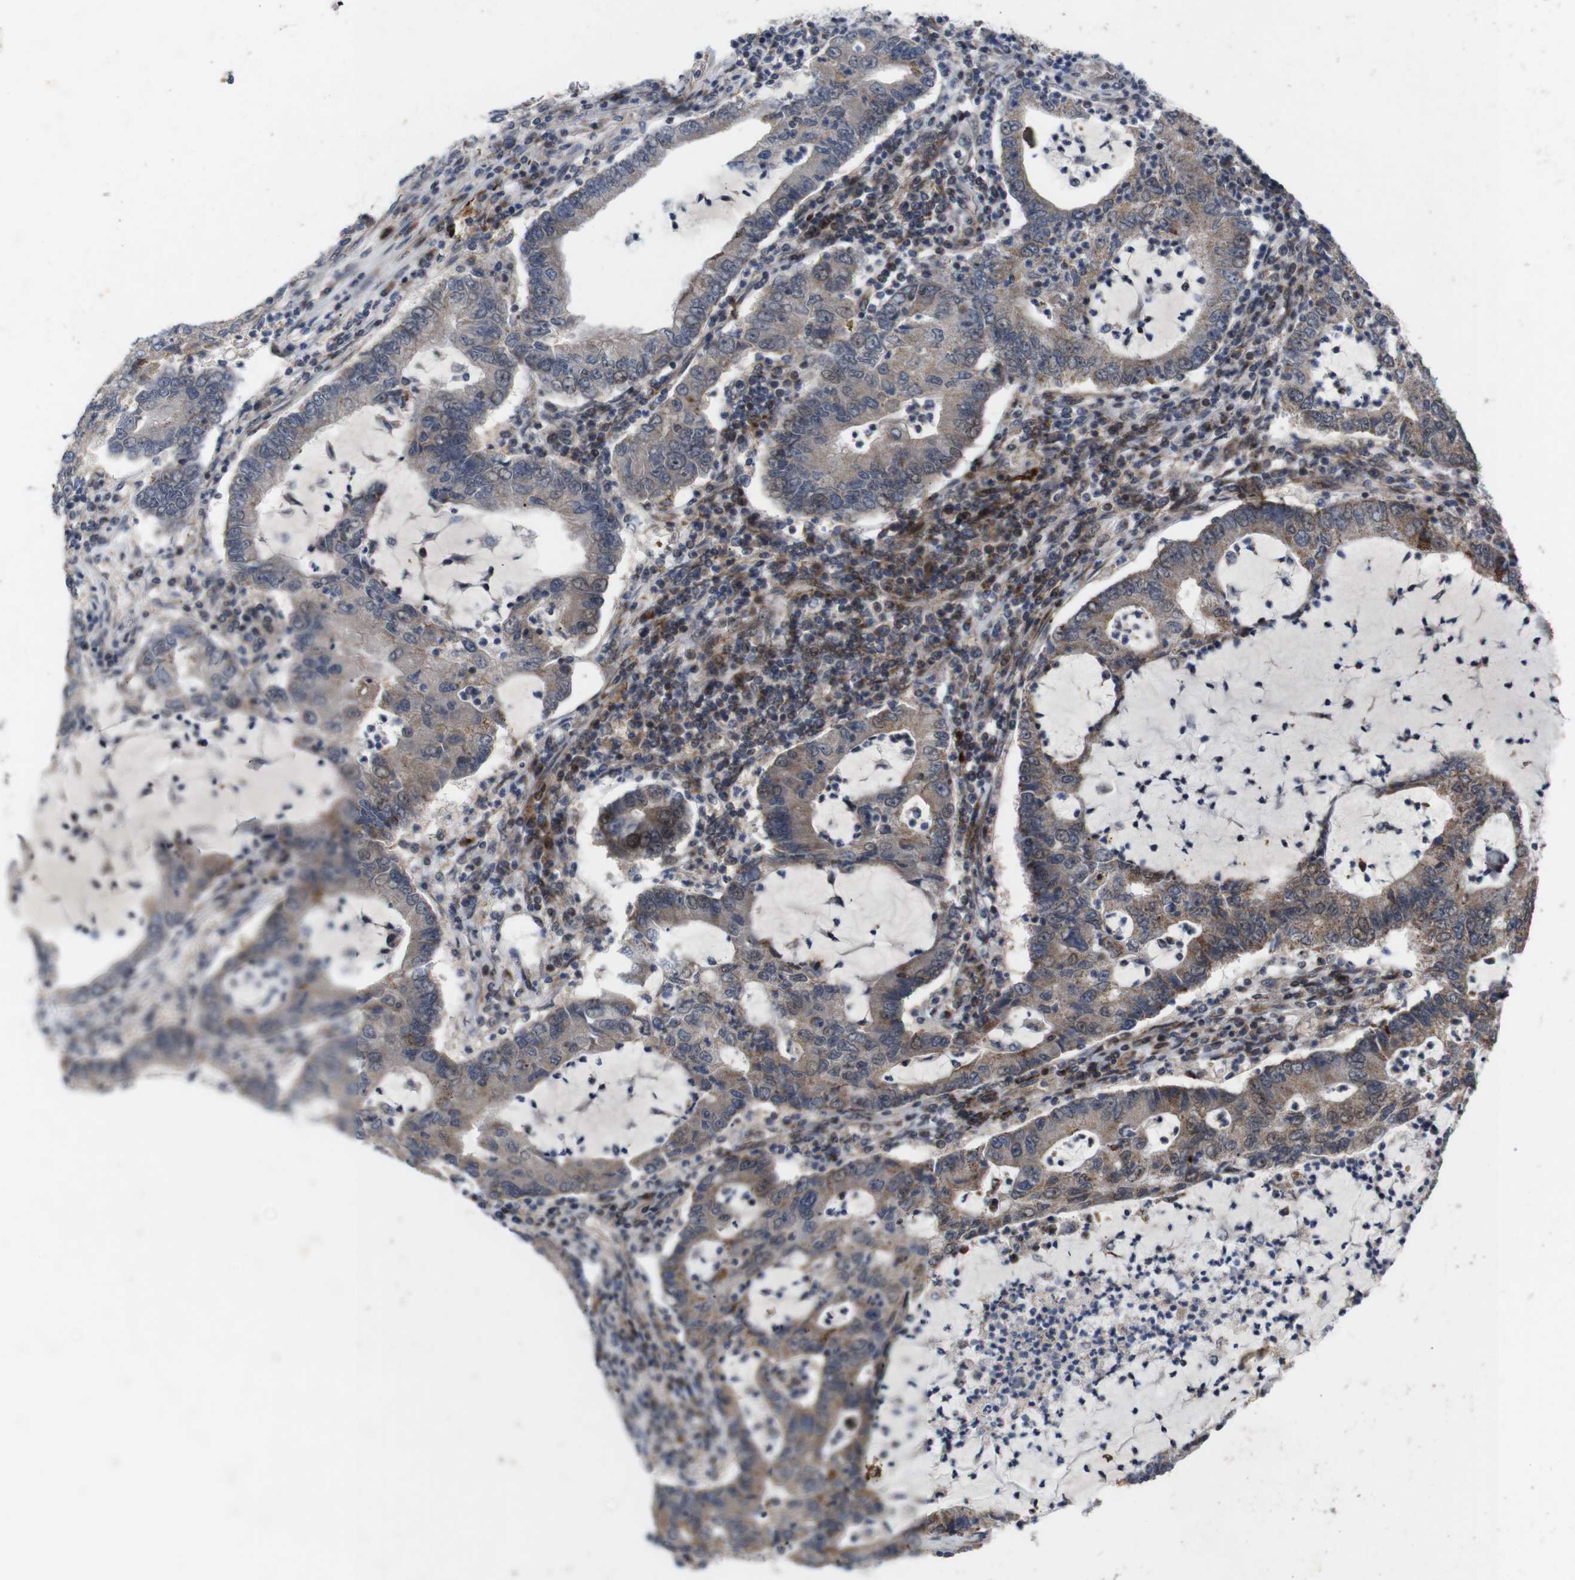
{"staining": {"intensity": "weak", "quantity": ">75%", "location": "cytoplasmic/membranous"}, "tissue": "lung cancer", "cell_type": "Tumor cells", "image_type": "cancer", "snomed": [{"axis": "morphology", "description": "Adenocarcinoma, NOS"}, {"axis": "topography", "description": "Lung"}], "caption": "Lung cancer (adenocarcinoma) was stained to show a protein in brown. There is low levels of weak cytoplasmic/membranous positivity in about >75% of tumor cells.", "gene": "ATP7B", "patient": {"sex": "female", "age": 51}}